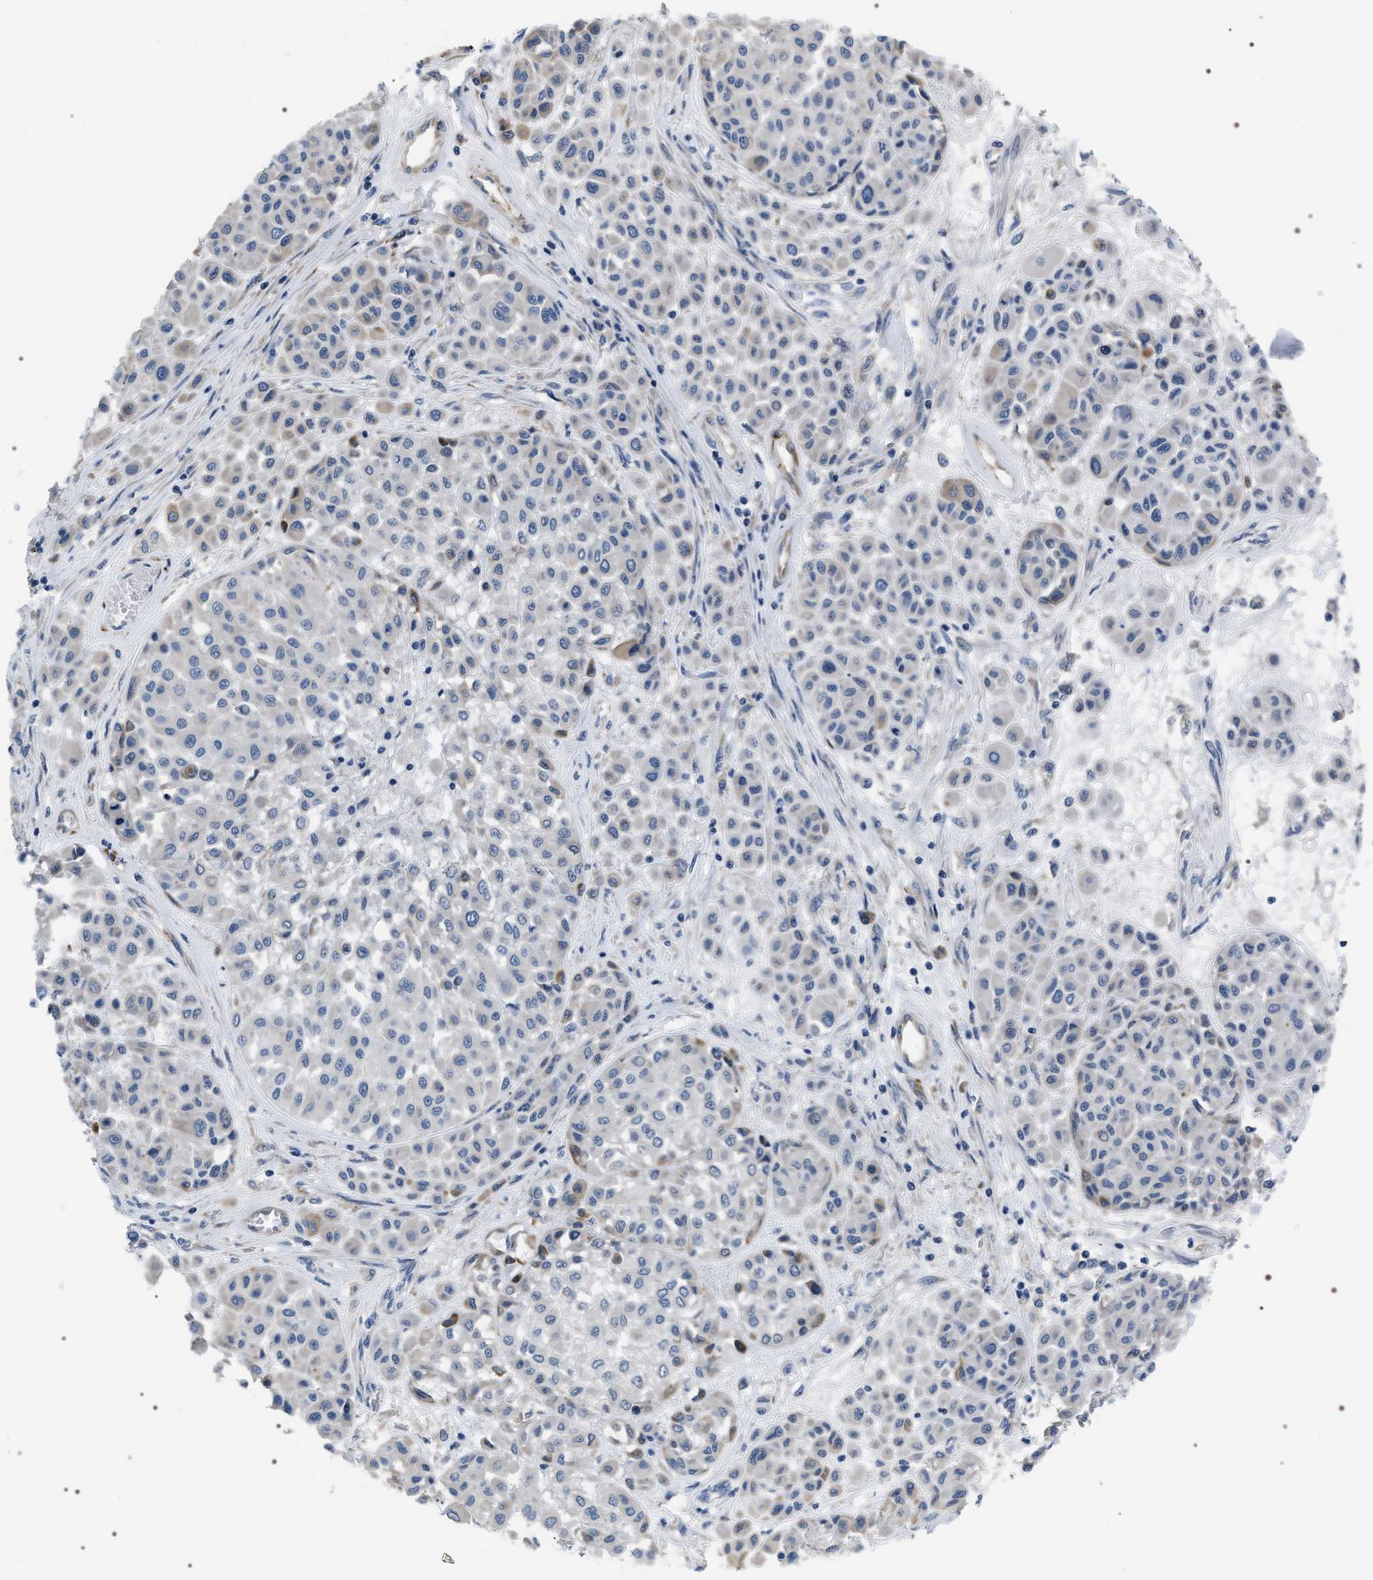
{"staining": {"intensity": "negative", "quantity": "none", "location": "none"}, "tissue": "melanoma", "cell_type": "Tumor cells", "image_type": "cancer", "snomed": [{"axis": "morphology", "description": "Malignant melanoma, Metastatic site"}, {"axis": "topography", "description": "Soft tissue"}], "caption": "High magnification brightfield microscopy of melanoma stained with DAB (brown) and counterstained with hematoxylin (blue): tumor cells show no significant positivity.", "gene": "PKD1L1", "patient": {"sex": "male", "age": 41}}